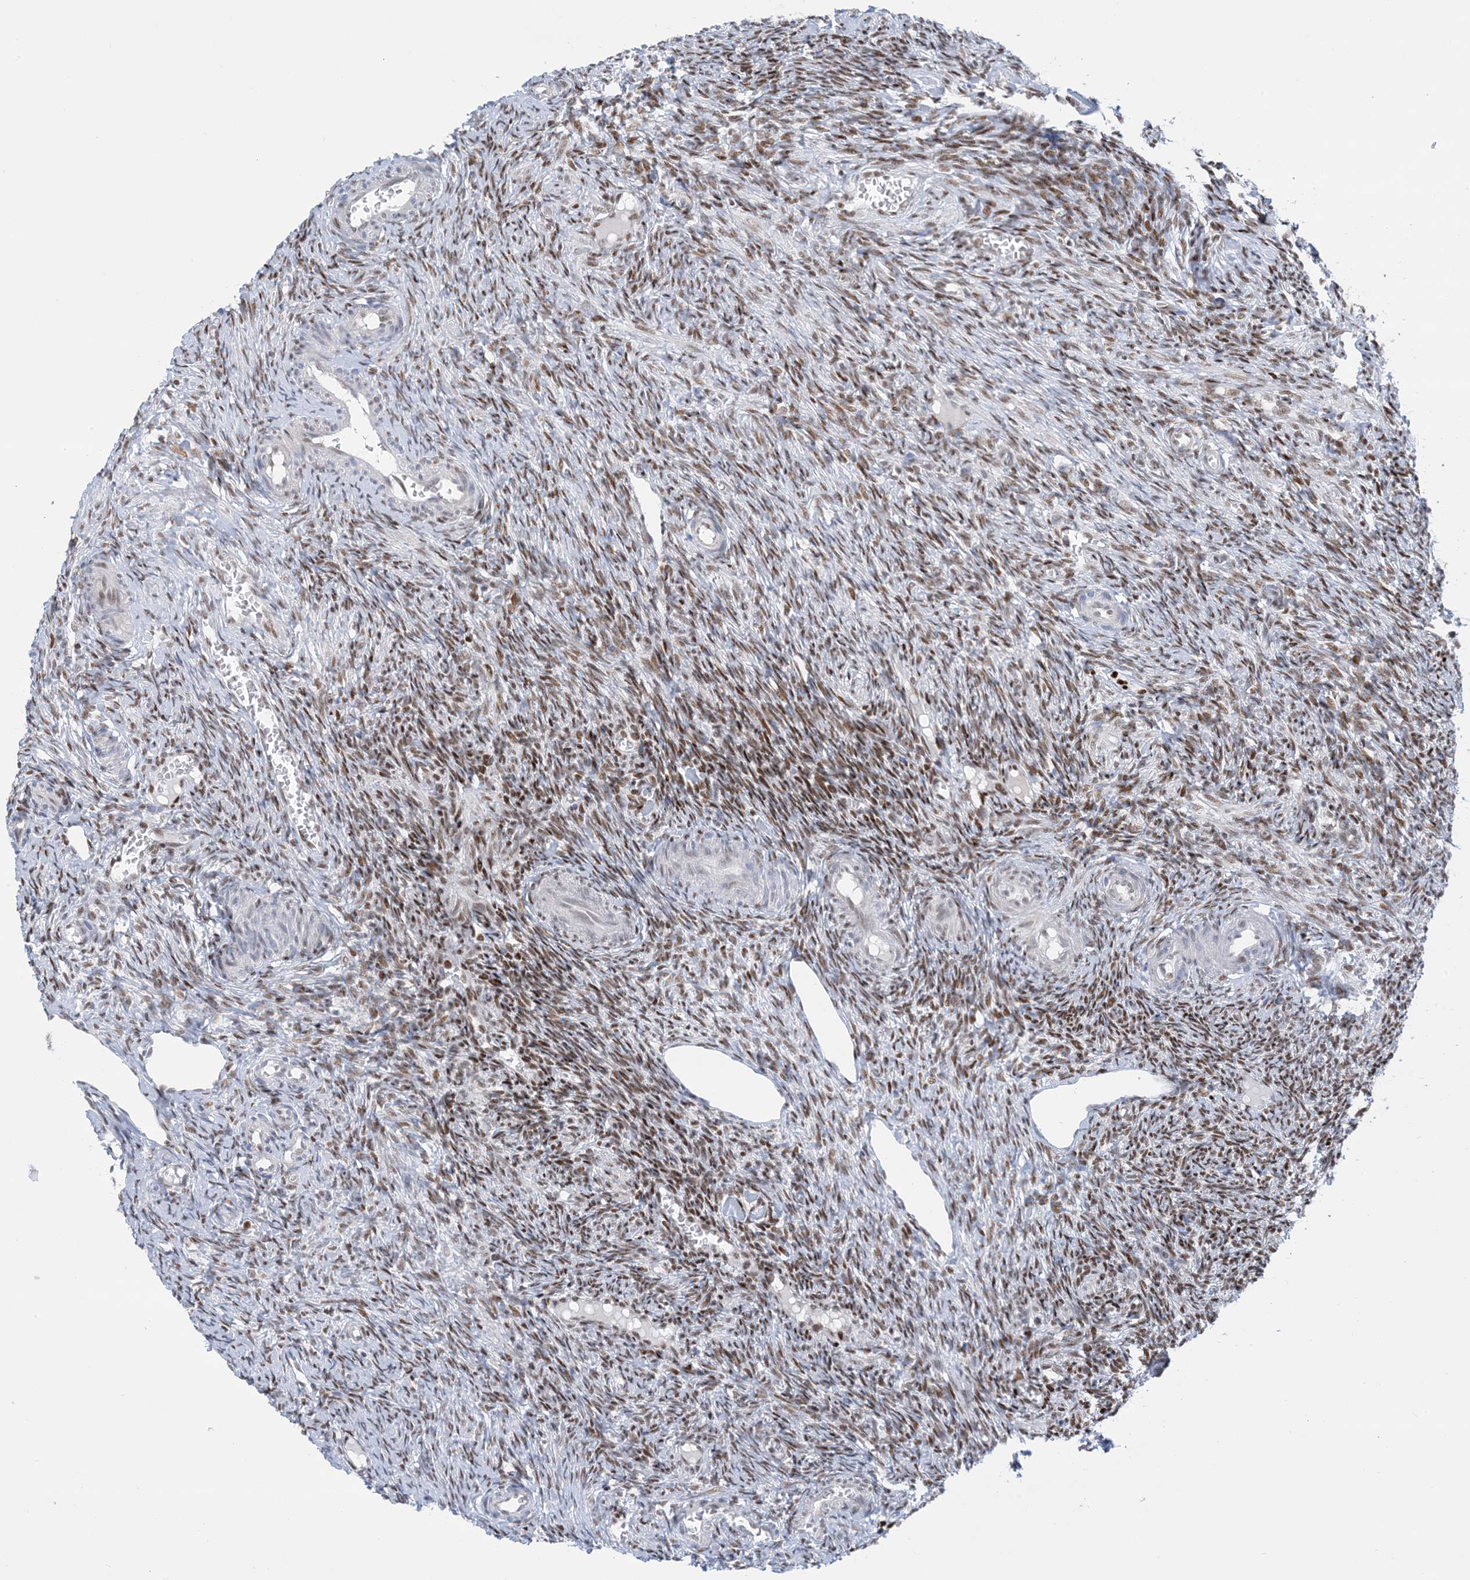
{"staining": {"intensity": "negative", "quantity": "none", "location": "none"}, "tissue": "ovary", "cell_type": "Follicle cells", "image_type": "normal", "snomed": [{"axis": "morphology", "description": "Normal tissue, NOS"}, {"axis": "topography", "description": "Ovary"}], "caption": "Ovary stained for a protein using immunohistochemistry demonstrates no positivity follicle cells.", "gene": "TFPT", "patient": {"sex": "female", "age": 27}}